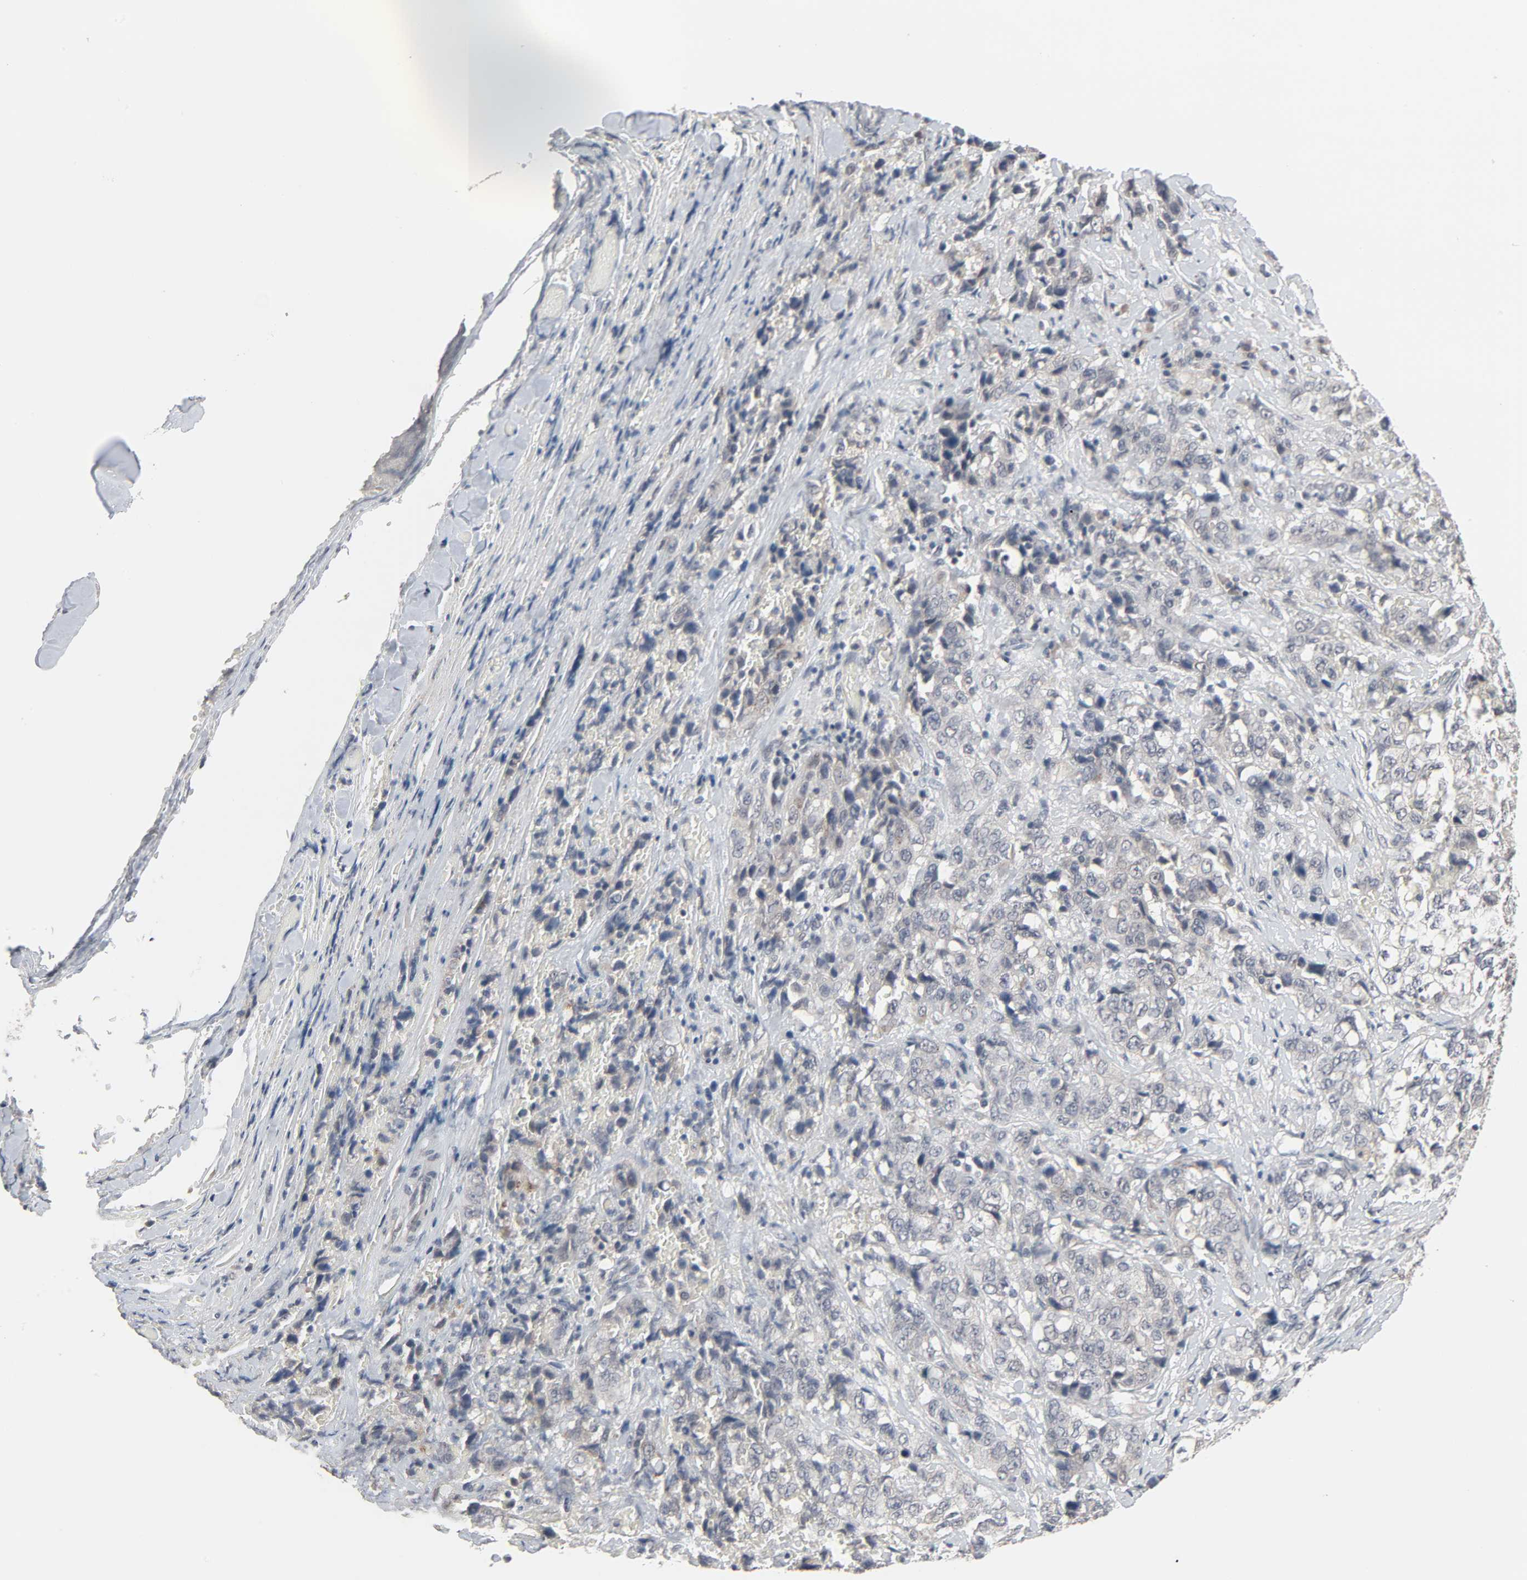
{"staining": {"intensity": "weak", "quantity": "<25%", "location": "cytoplasmic/membranous"}, "tissue": "stomach cancer", "cell_type": "Tumor cells", "image_type": "cancer", "snomed": [{"axis": "morphology", "description": "Adenocarcinoma, NOS"}, {"axis": "topography", "description": "Stomach"}], "caption": "An IHC histopathology image of stomach adenocarcinoma is shown. There is no staining in tumor cells of stomach adenocarcinoma. Brightfield microscopy of immunohistochemistry (IHC) stained with DAB (brown) and hematoxylin (blue), captured at high magnification.", "gene": "MT3", "patient": {"sex": "male", "age": 48}}